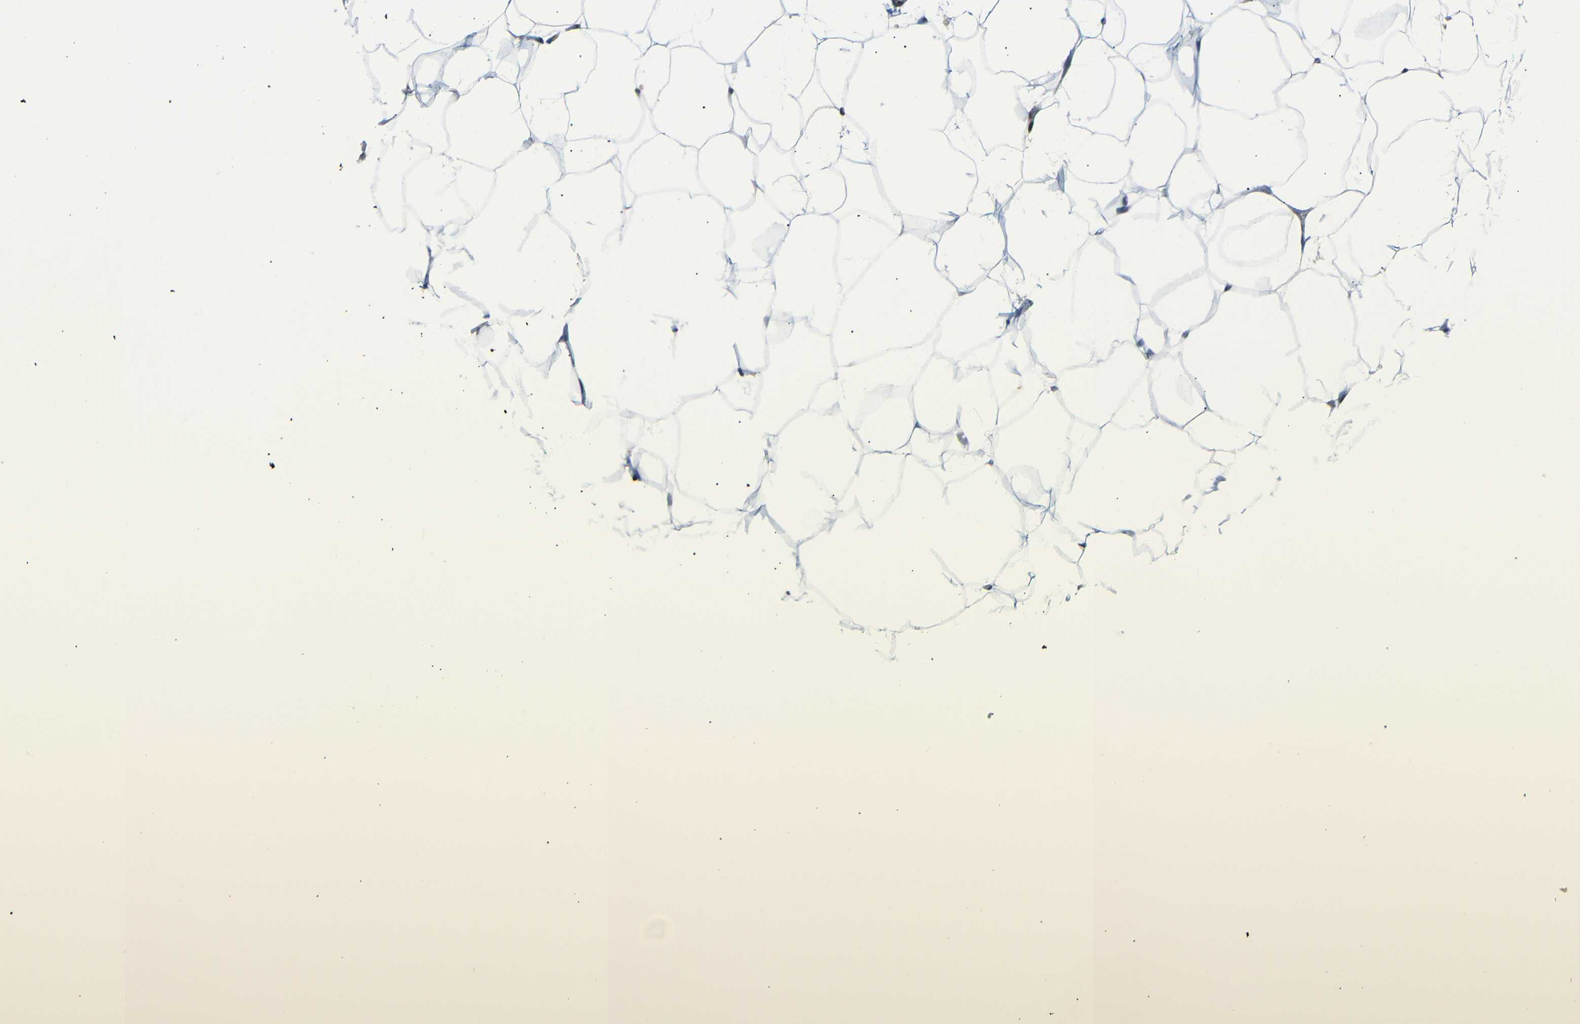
{"staining": {"intensity": "moderate", "quantity": ">75%", "location": "nuclear"}, "tissue": "adipose tissue", "cell_type": "Adipocytes", "image_type": "normal", "snomed": [{"axis": "morphology", "description": "Normal tissue, NOS"}, {"axis": "topography", "description": "Breast"}, {"axis": "topography", "description": "Adipose tissue"}], "caption": "The photomicrograph displays a brown stain indicating the presence of a protein in the nuclear of adipocytes in adipose tissue.", "gene": "SPCS2", "patient": {"sex": "female", "age": 25}}